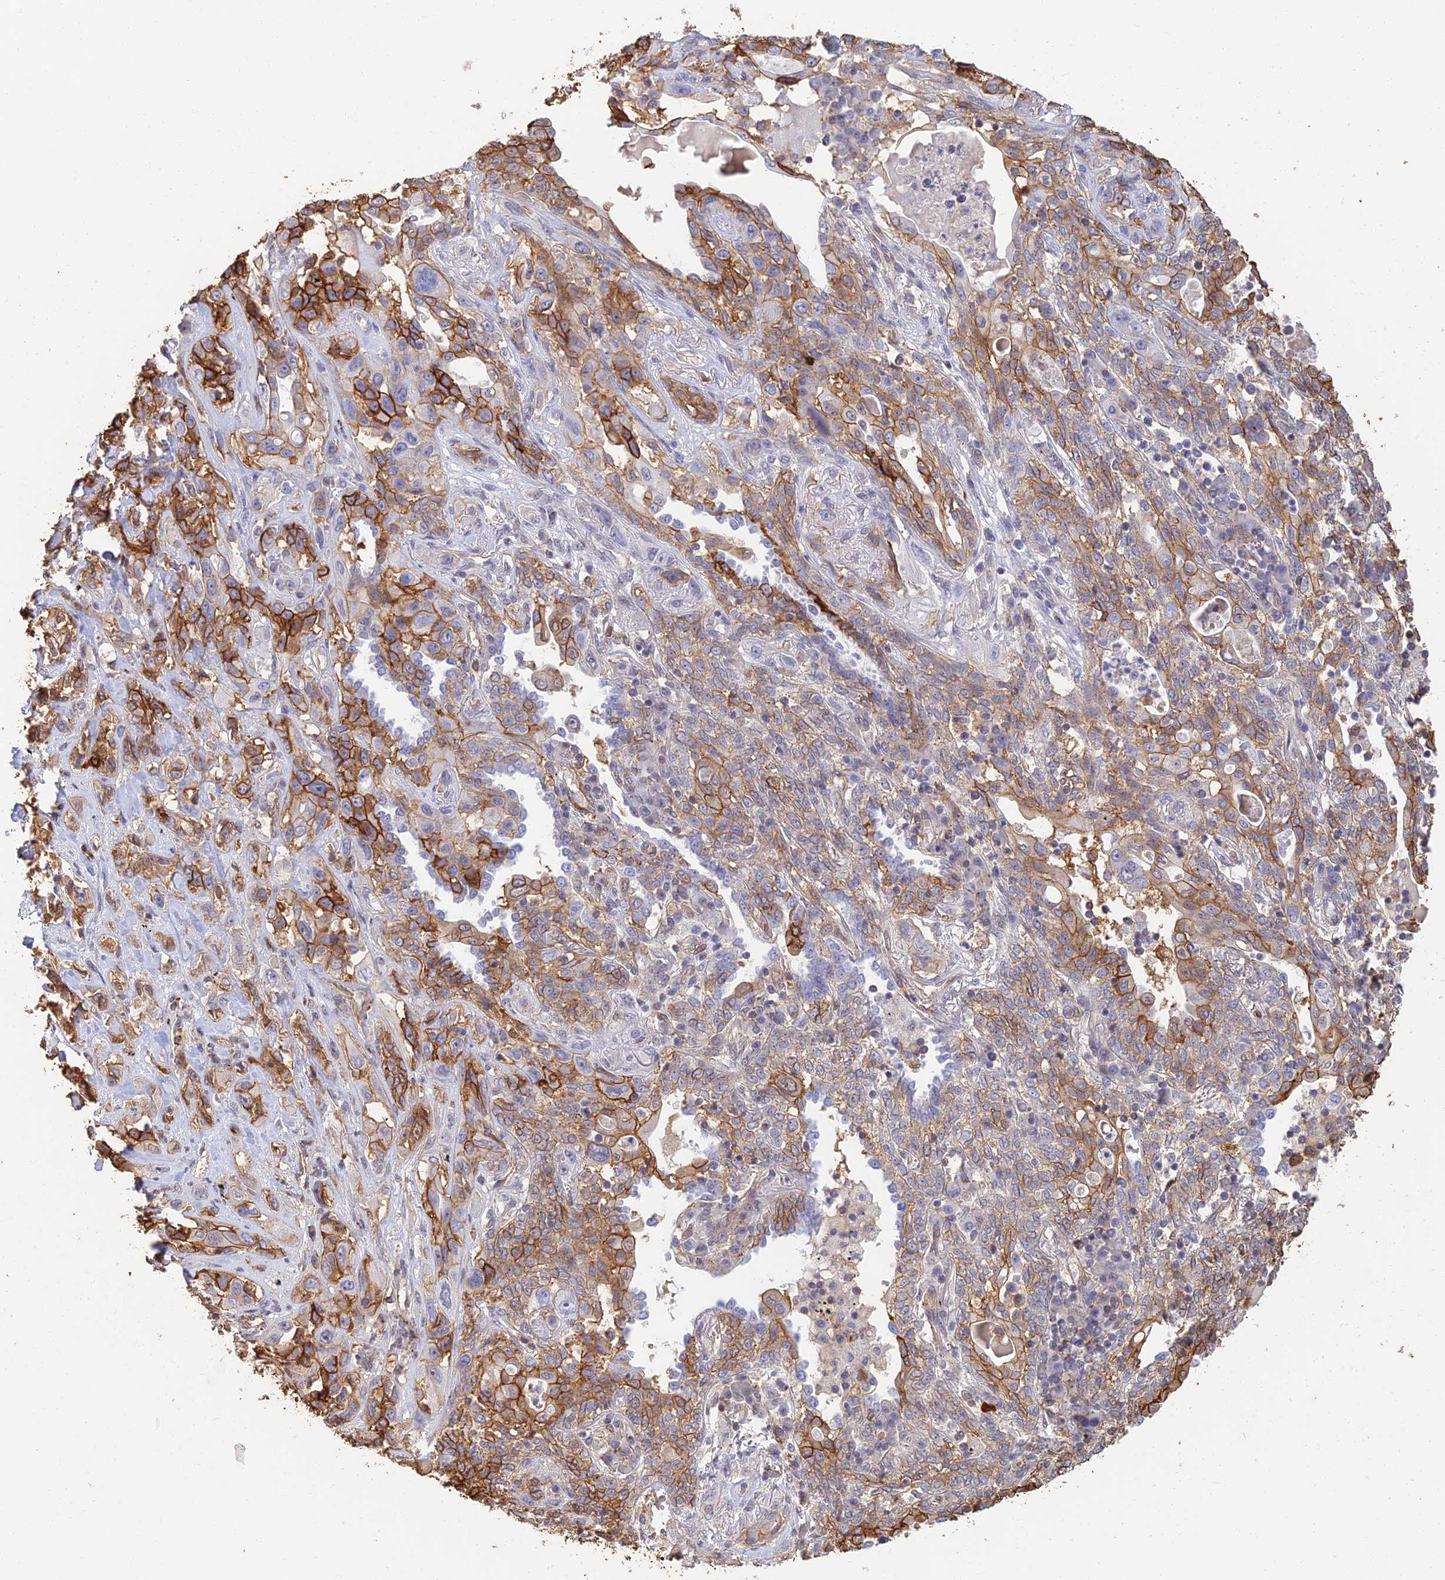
{"staining": {"intensity": "strong", "quantity": "25%-75%", "location": "cytoplasmic/membranous"}, "tissue": "lung cancer", "cell_type": "Tumor cells", "image_type": "cancer", "snomed": [{"axis": "morphology", "description": "Squamous cell carcinoma, NOS"}, {"axis": "topography", "description": "Lung"}], "caption": "Human lung cancer stained with a brown dye shows strong cytoplasmic/membranous positive expression in approximately 25%-75% of tumor cells.", "gene": "LRRN3", "patient": {"sex": "female", "age": 70}}